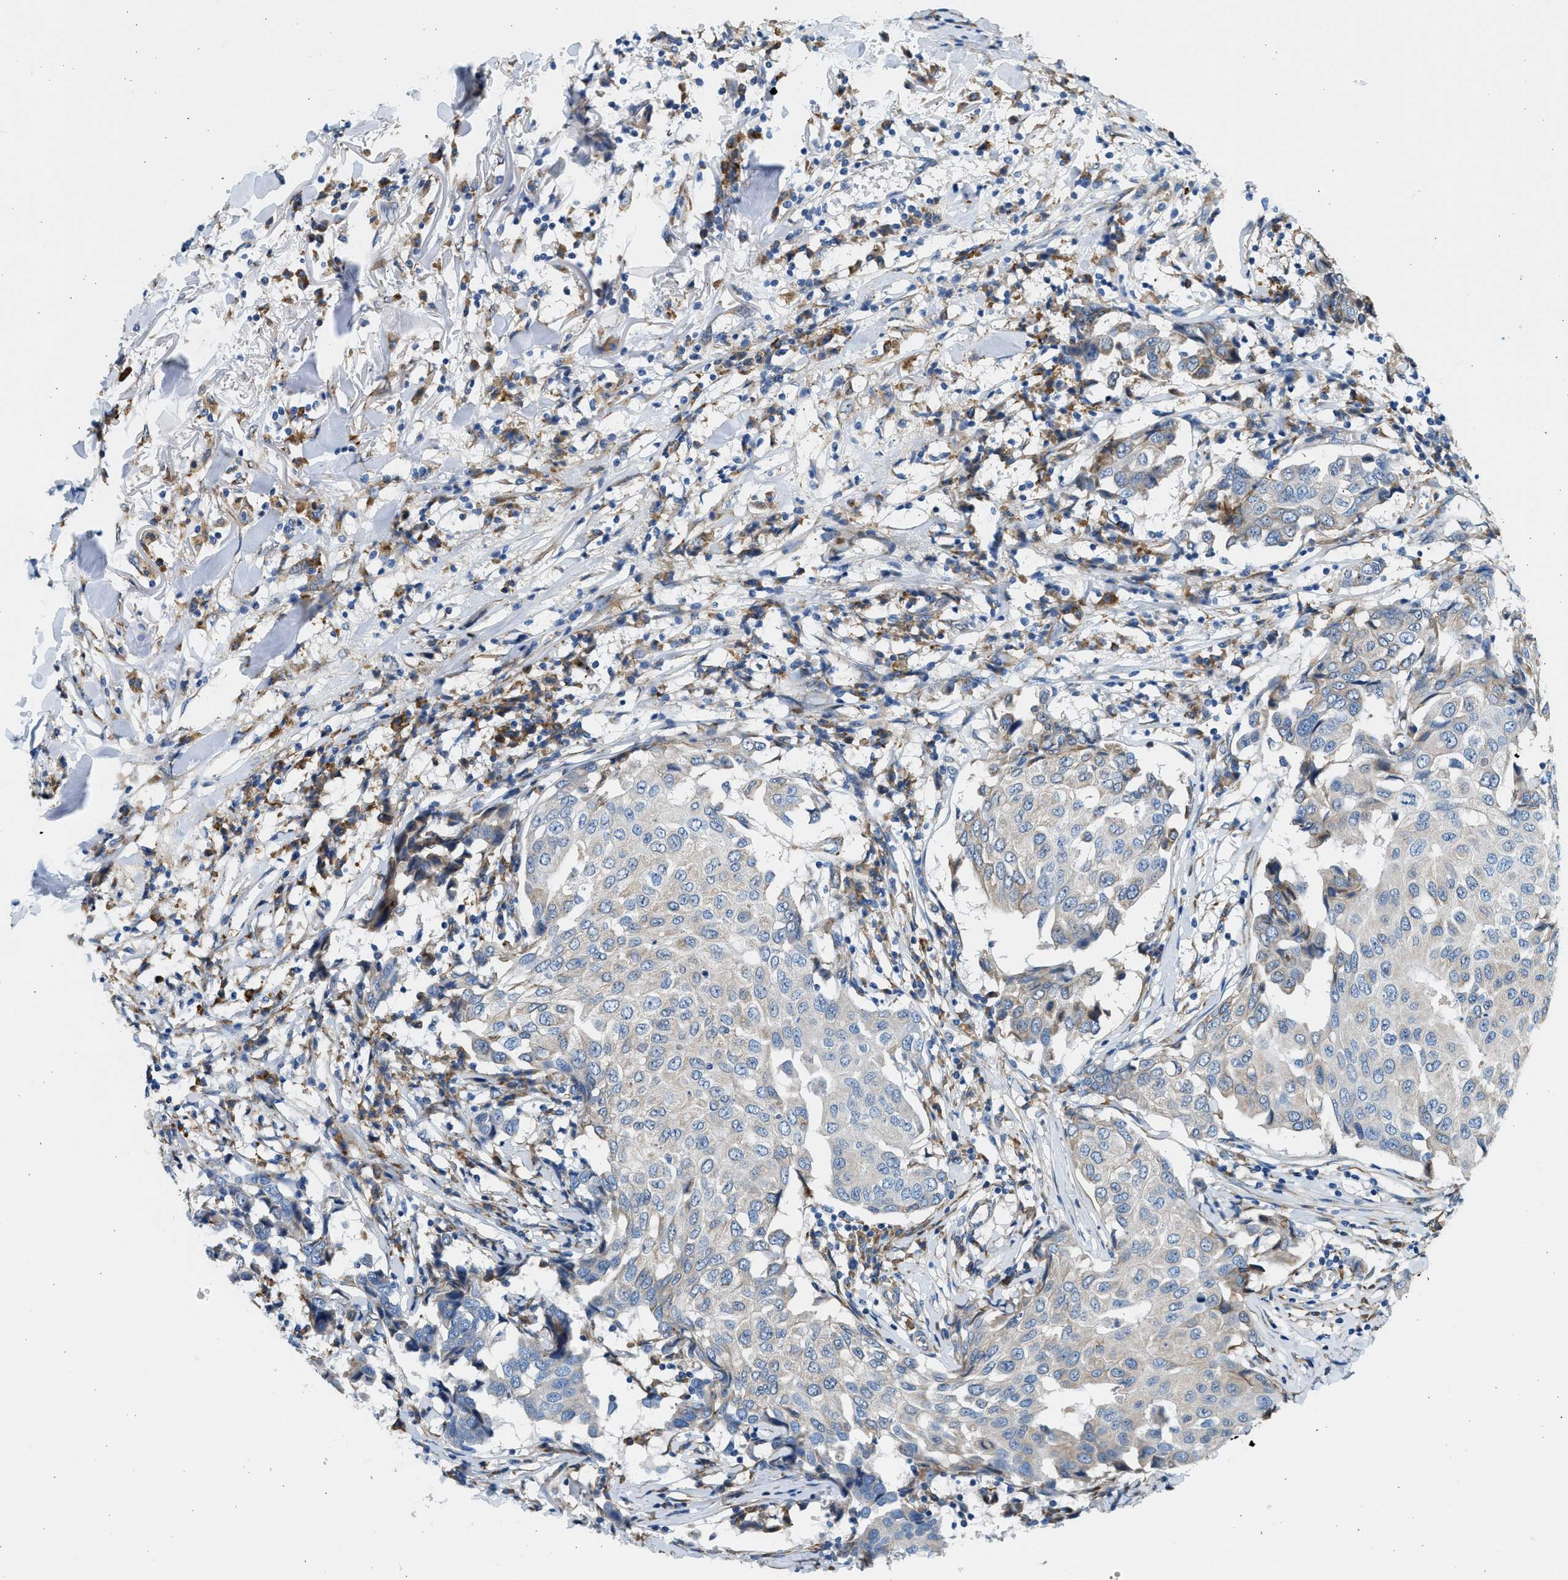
{"staining": {"intensity": "negative", "quantity": "none", "location": "none"}, "tissue": "breast cancer", "cell_type": "Tumor cells", "image_type": "cancer", "snomed": [{"axis": "morphology", "description": "Duct carcinoma"}, {"axis": "topography", "description": "Breast"}], "caption": "Immunohistochemistry (IHC) of human breast cancer exhibits no staining in tumor cells.", "gene": "CNTN6", "patient": {"sex": "female", "age": 80}}